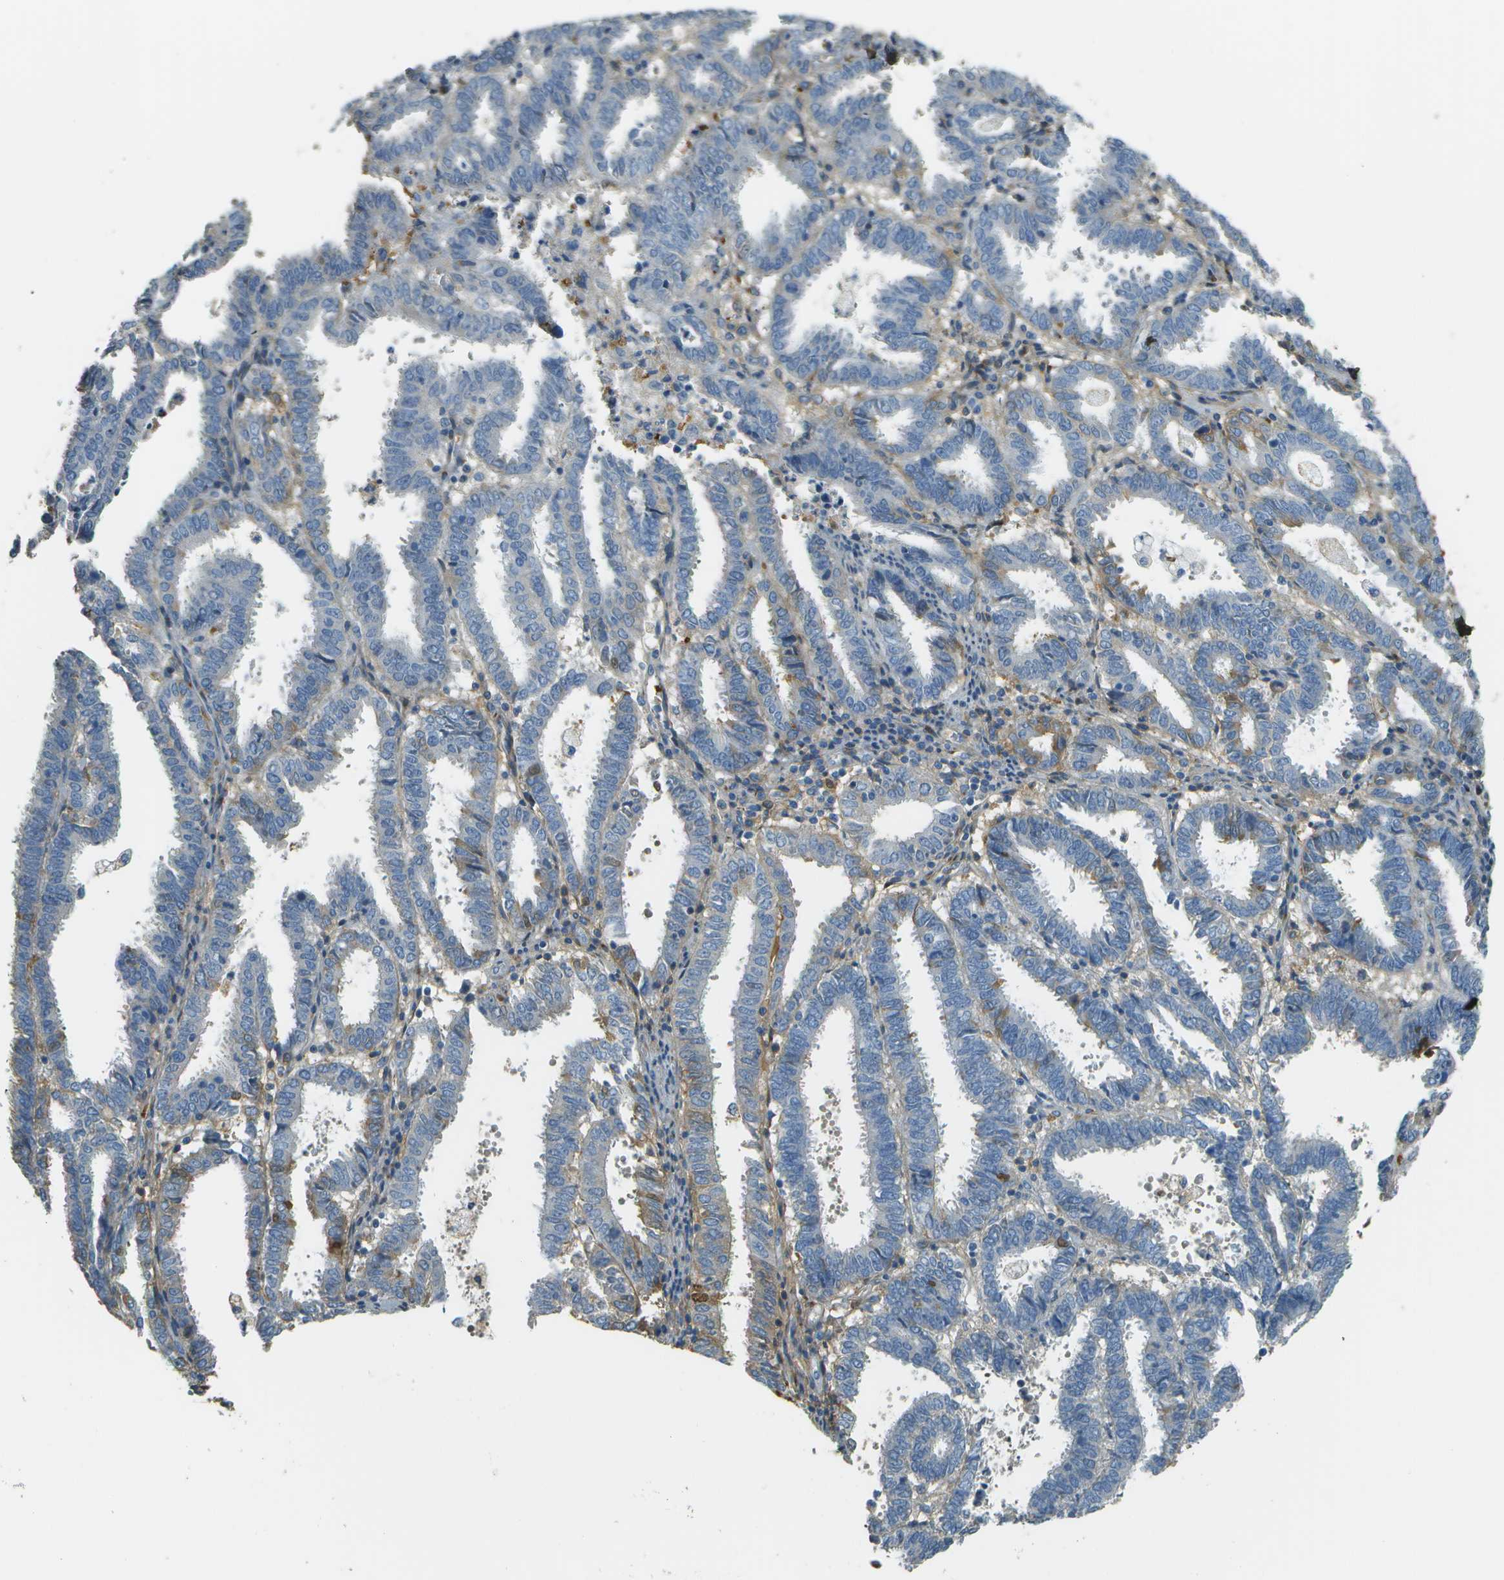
{"staining": {"intensity": "negative", "quantity": "none", "location": "none"}, "tissue": "endometrial cancer", "cell_type": "Tumor cells", "image_type": "cancer", "snomed": [{"axis": "morphology", "description": "Adenocarcinoma, NOS"}, {"axis": "topography", "description": "Uterus"}], "caption": "This is a micrograph of immunohistochemistry staining of endometrial cancer, which shows no staining in tumor cells. The staining is performed using DAB brown chromogen with nuclei counter-stained in using hematoxylin.", "gene": "DCN", "patient": {"sex": "female", "age": 83}}